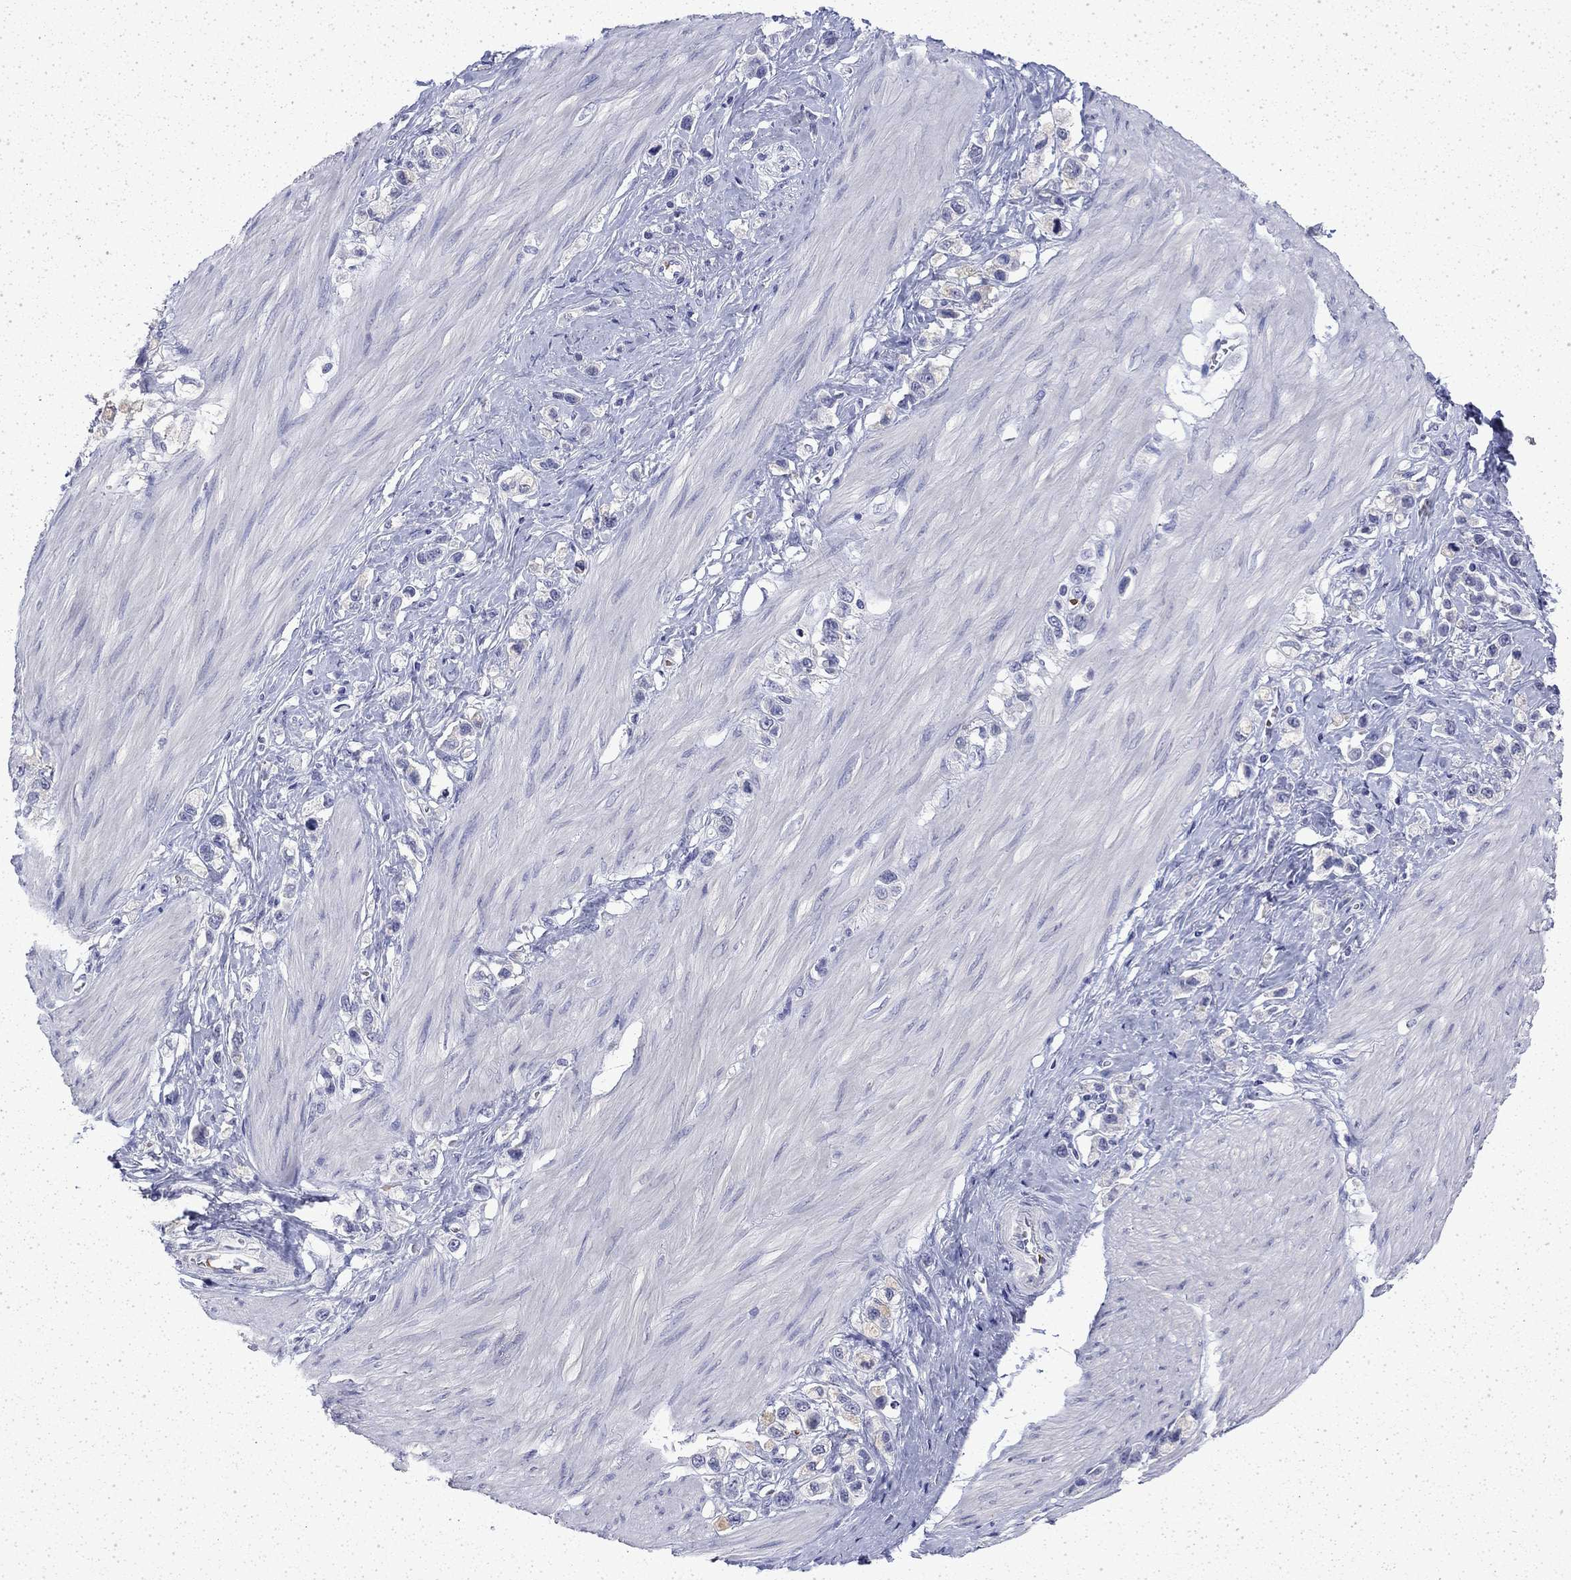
{"staining": {"intensity": "negative", "quantity": "none", "location": "none"}, "tissue": "stomach cancer", "cell_type": "Tumor cells", "image_type": "cancer", "snomed": [{"axis": "morphology", "description": "Normal tissue, NOS"}, {"axis": "morphology", "description": "Adenocarcinoma, NOS"}, {"axis": "morphology", "description": "Adenocarcinoma, High grade"}, {"axis": "topography", "description": "Stomach, upper"}, {"axis": "topography", "description": "Stomach"}], "caption": "Immunohistochemistry histopathology image of neoplastic tissue: human stomach cancer (adenocarcinoma) stained with DAB demonstrates no significant protein expression in tumor cells.", "gene": "ENPP6", "patient": {"sex": "female", "age": 65}}